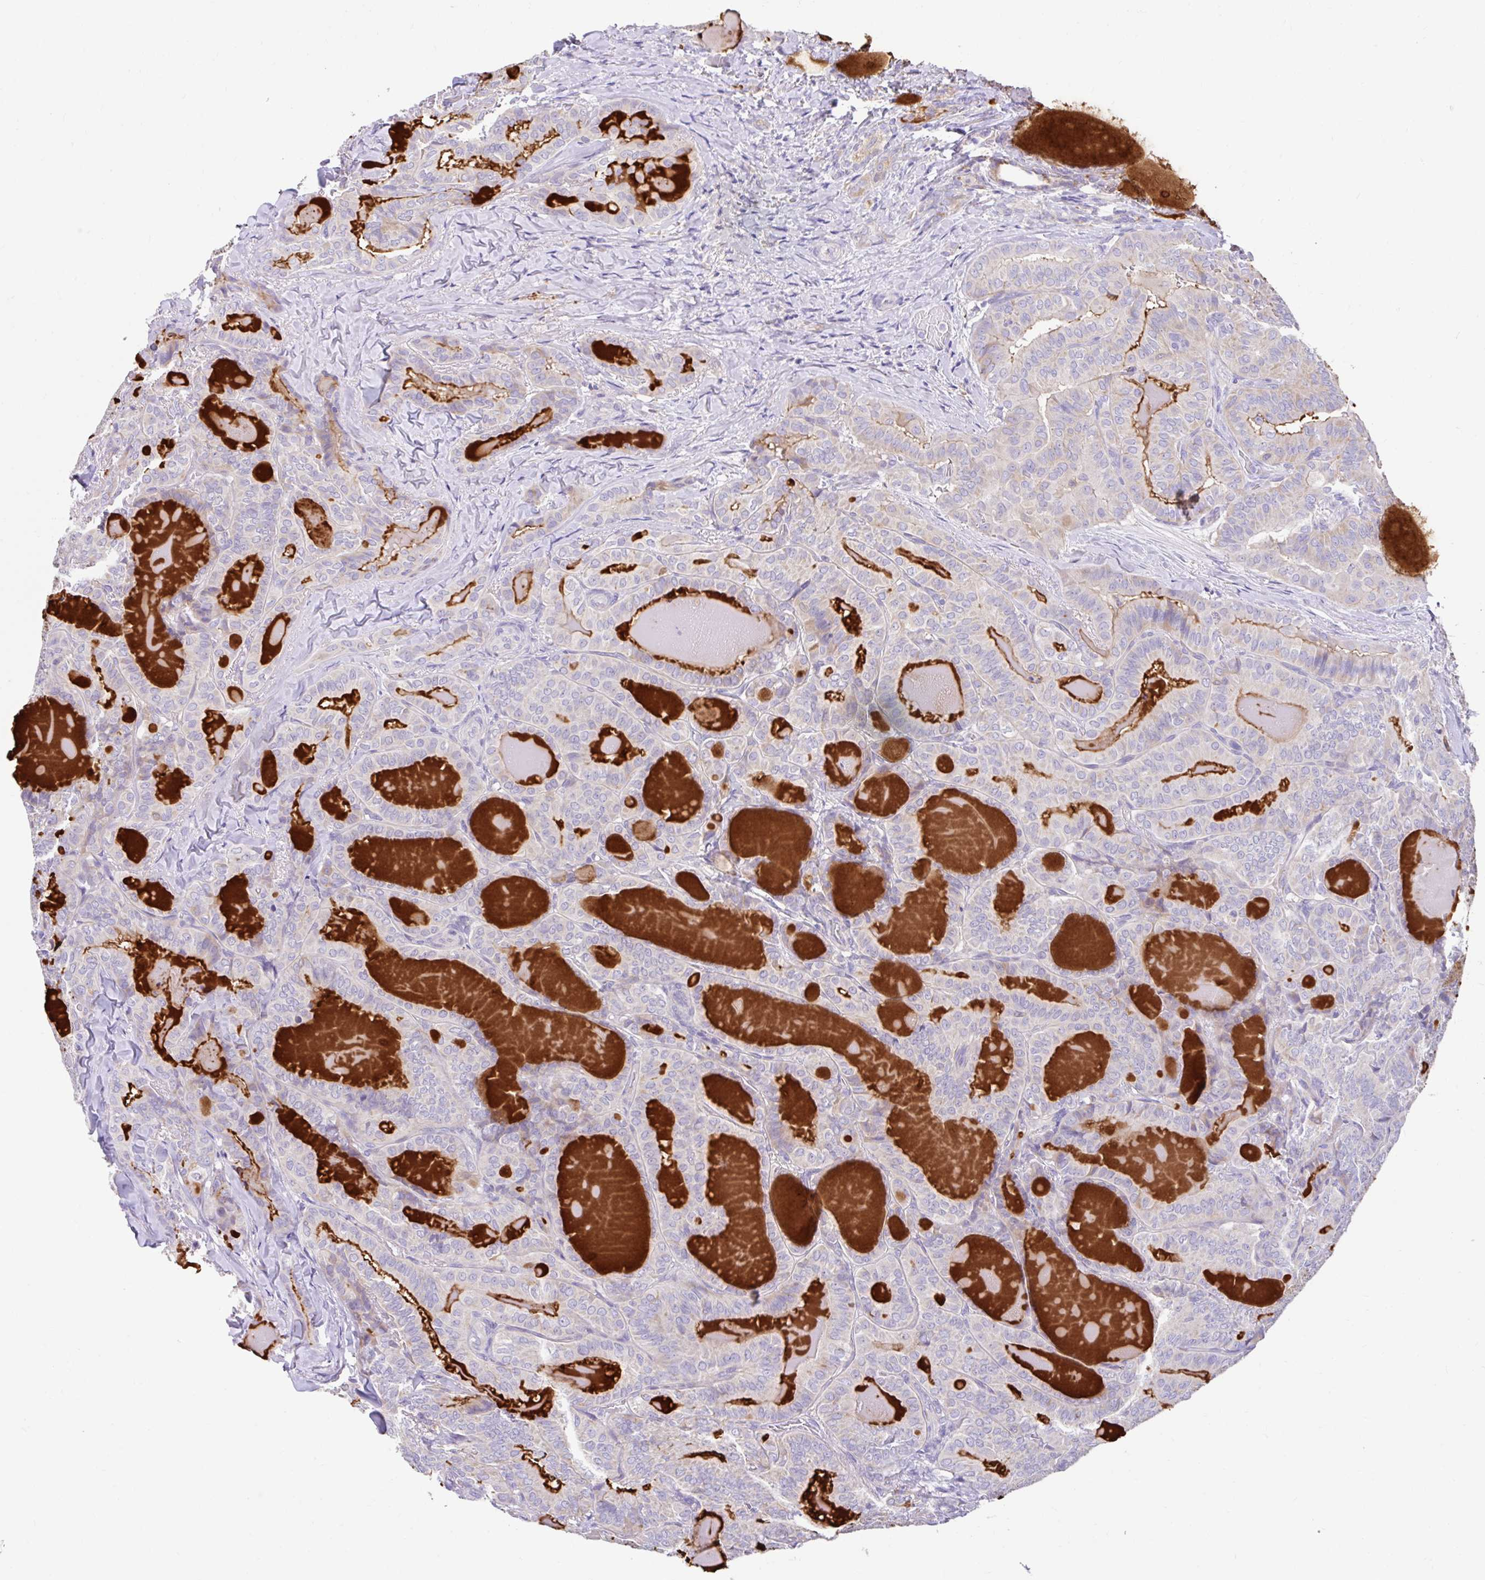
{"staining": {"intensity": "moderate", "quantity": "<25%", "location": "cytoplasmic/membranous"}, "tissue": "thyroid cancer", "cell_type": "Tumor cells", "image_type": "cancer", "snomed": [{"axis": "morphology", "description": "Papillary adenocarcinoma, NOS"}, {"axis": "topography", "description": "Thyroid gland"}], "caption": "Papillary adenocarcinoma (thyroid) stained with a brown dye exhibits moderate cytoplasmic/membranous positive positivity in about <25% of tumor cells.", "gene": "ZNF33A", "patient": {"sex": "female", "age": 68}}